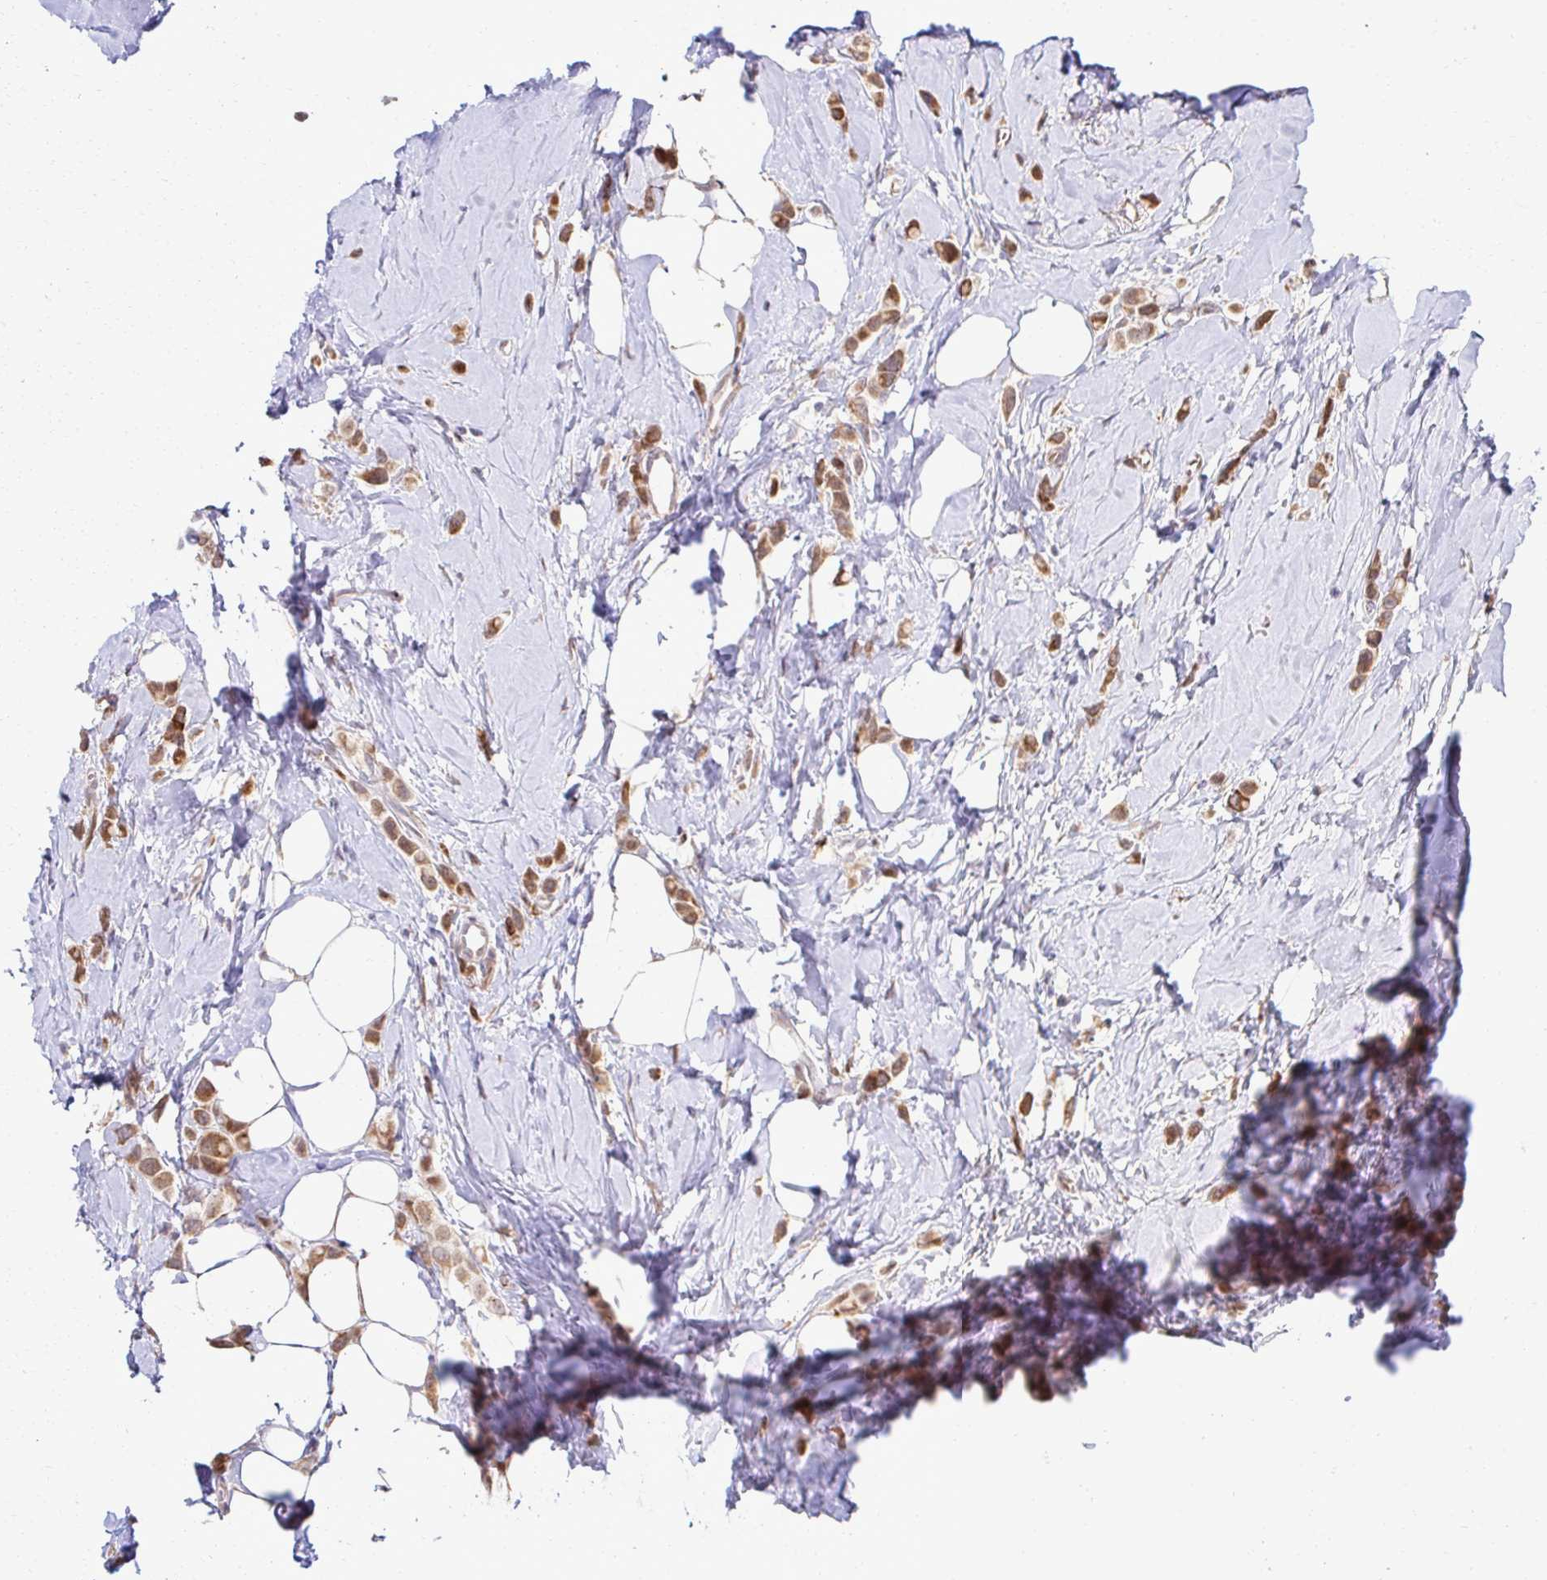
{"staining": {"intensity": "moderate", "quantity": ">75%", "location": "cytoplasmic/membranous"}, "tissue": "breast cancer", "cell_type": "Tumor cells", "image_type": "cancer", "snomed": [{"axis": "morphology", "description": "Lobular carcinoma"}, {"axis": "topography", "description": "Breast"}], "caption": "Lobular carcinoma (breast) stained with a brown dye displays moderate cytoplasmic/membranous positive positivity in about >75% of tumor cells.", "gene": "HPS1", "patient": {"sex": "female", "age": 66}}